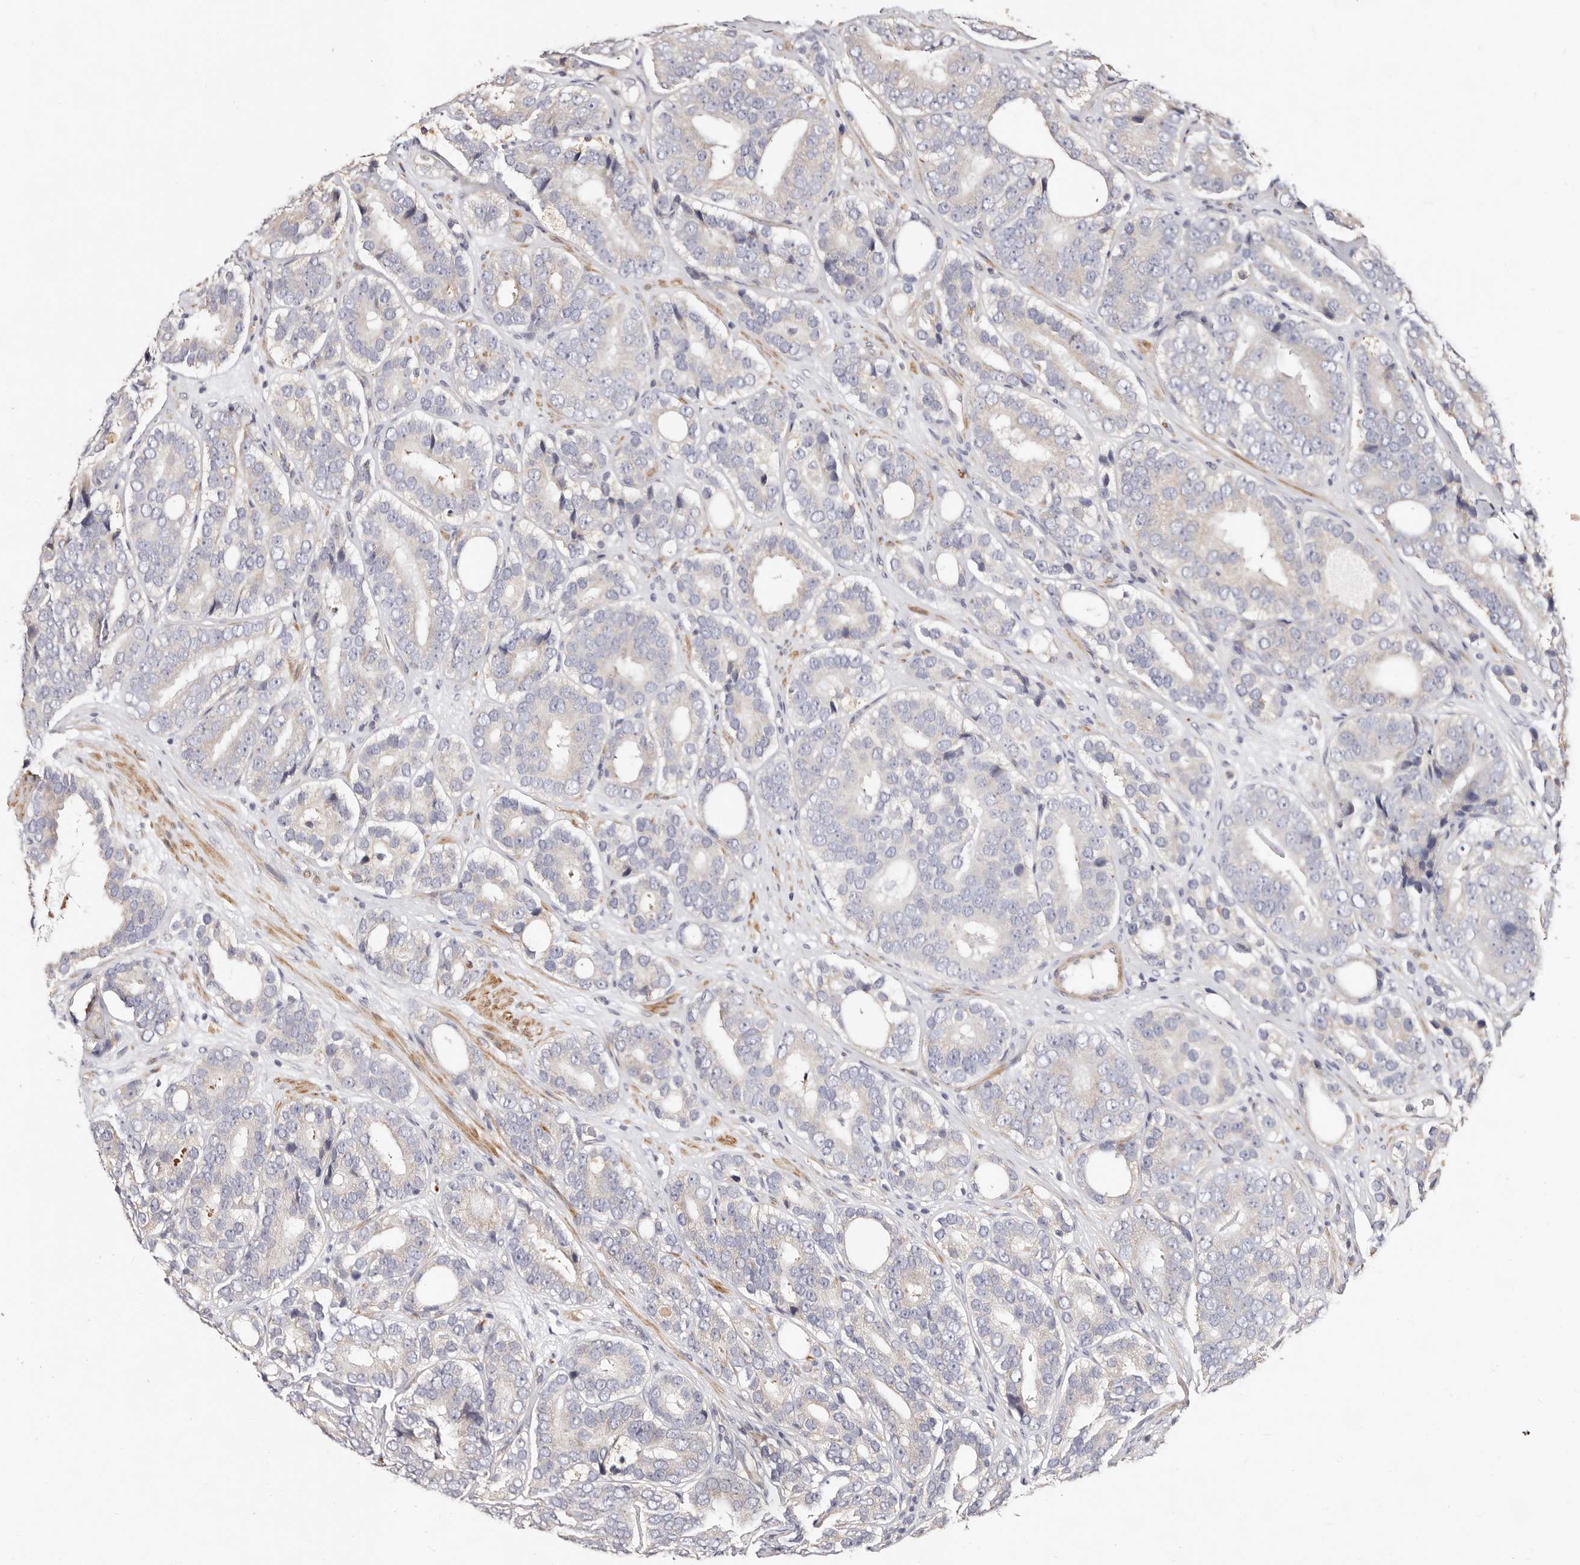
{"staining": {"intensity": "weak", "quantity": "25%-75%", "location": "cytoplasmic/membranous"}, "tissue": "prostate cancer", "cell_type": "Tumor cells", "image_type": "cancer", "snomed": [{"axis": "morphology", "description": "Adenocarcinoma, High grade"}, {"axis": "topography", "description": "Prostate"}], "caption": "Prostate cancer stained with a protein marker reveals weak staining in tumor cells.", "gene": "MAPK1", "patient": {"sex": "male", "age": 56}}